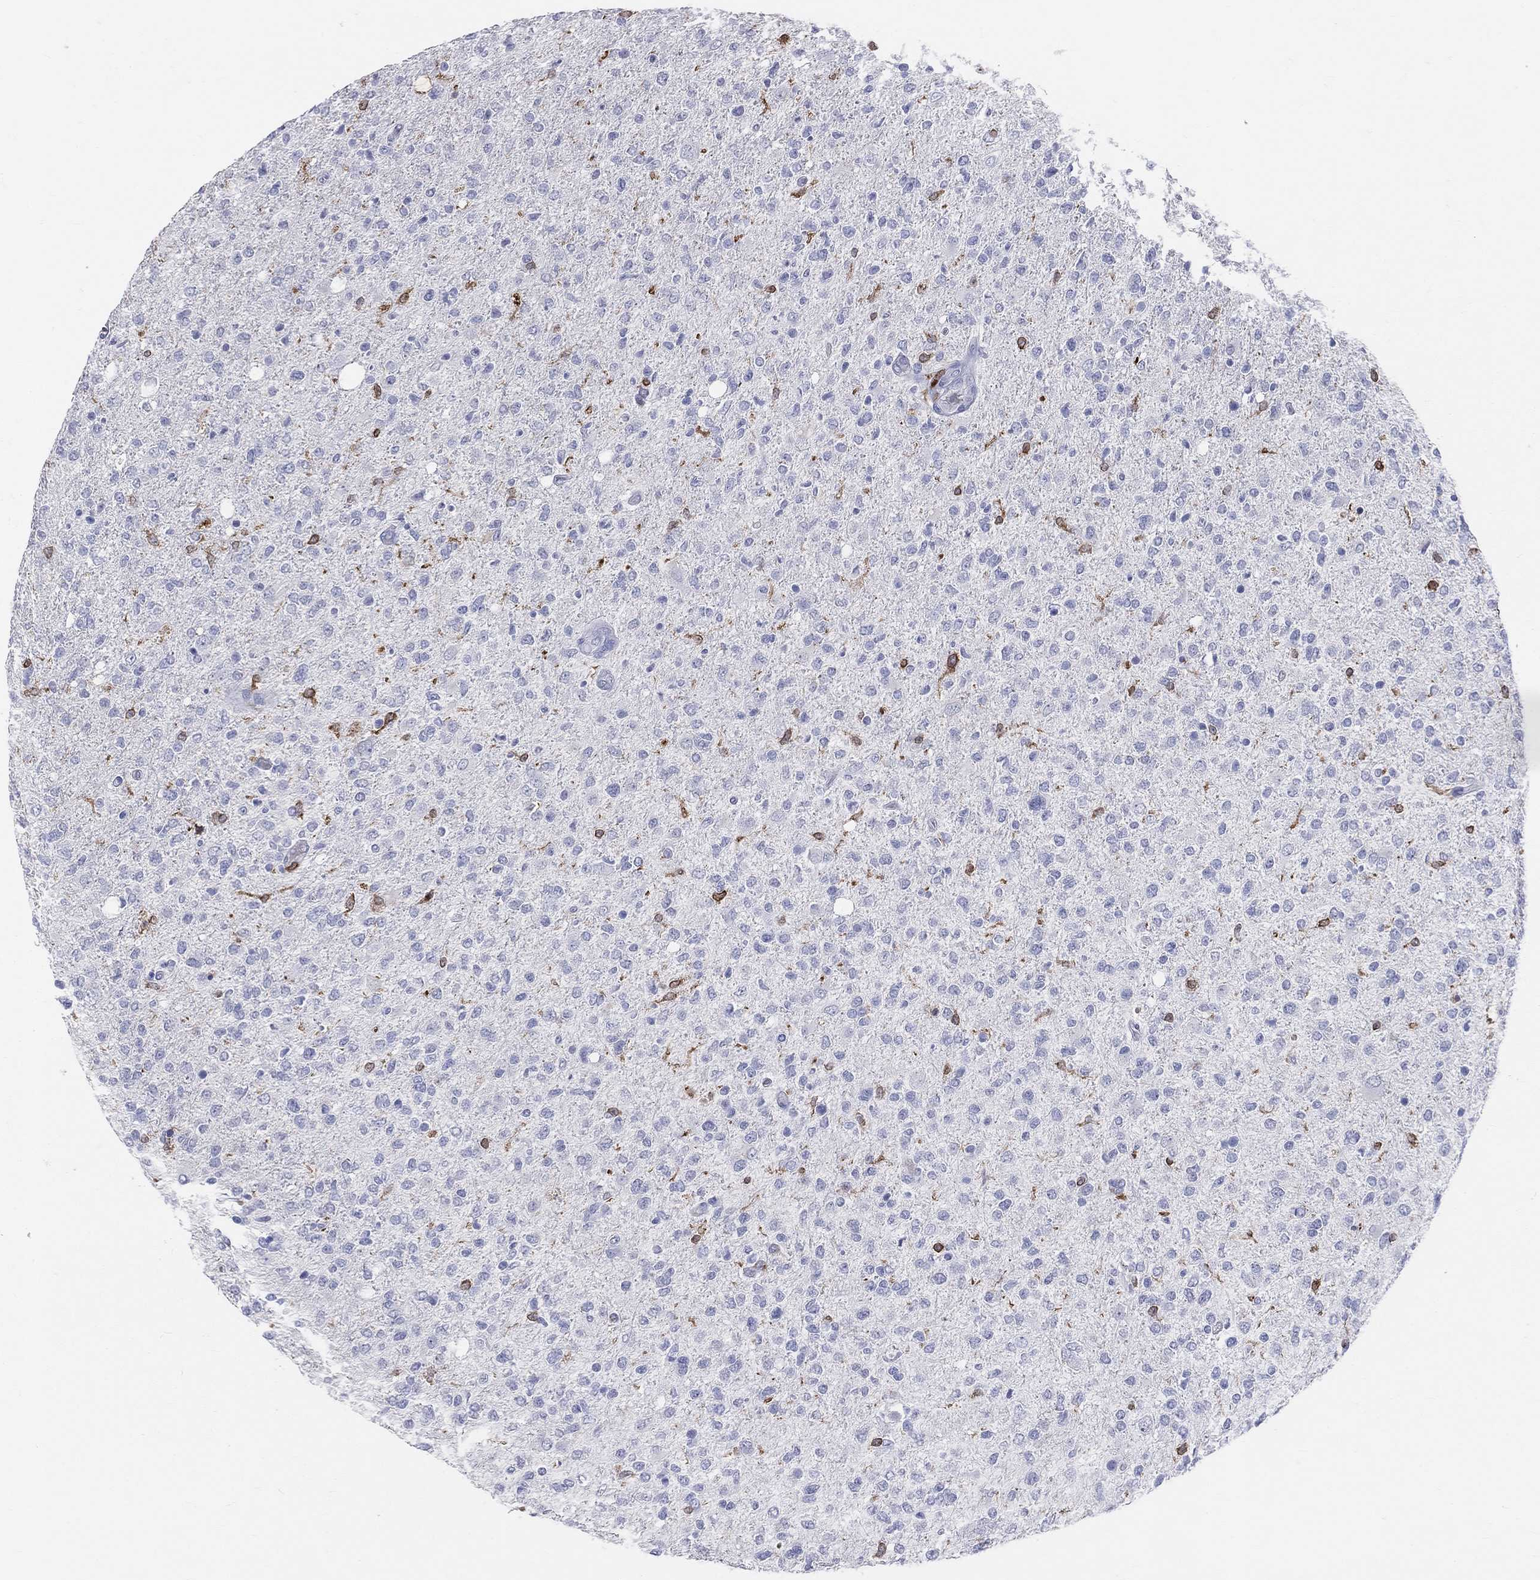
{"staining": {"intensity": "negative", "quantity": "none", "location": "none"}, "tissue": "glioma", "cell_type": "Tumor cells", "image_type": "cancer", "snomed": [{"axis": "morphology", "description": "Glioma, malignant, High grade"}, {"axis": "topography", "description": "Cerebral cortex"}], "caption": "DAB (3,3'-diaminobenzidine) immunohistochemical staining of glioma demonstrates no significant expression in tumor cells.", "gene": "CD74", "patient": {"sex": "male", "age": 70}}